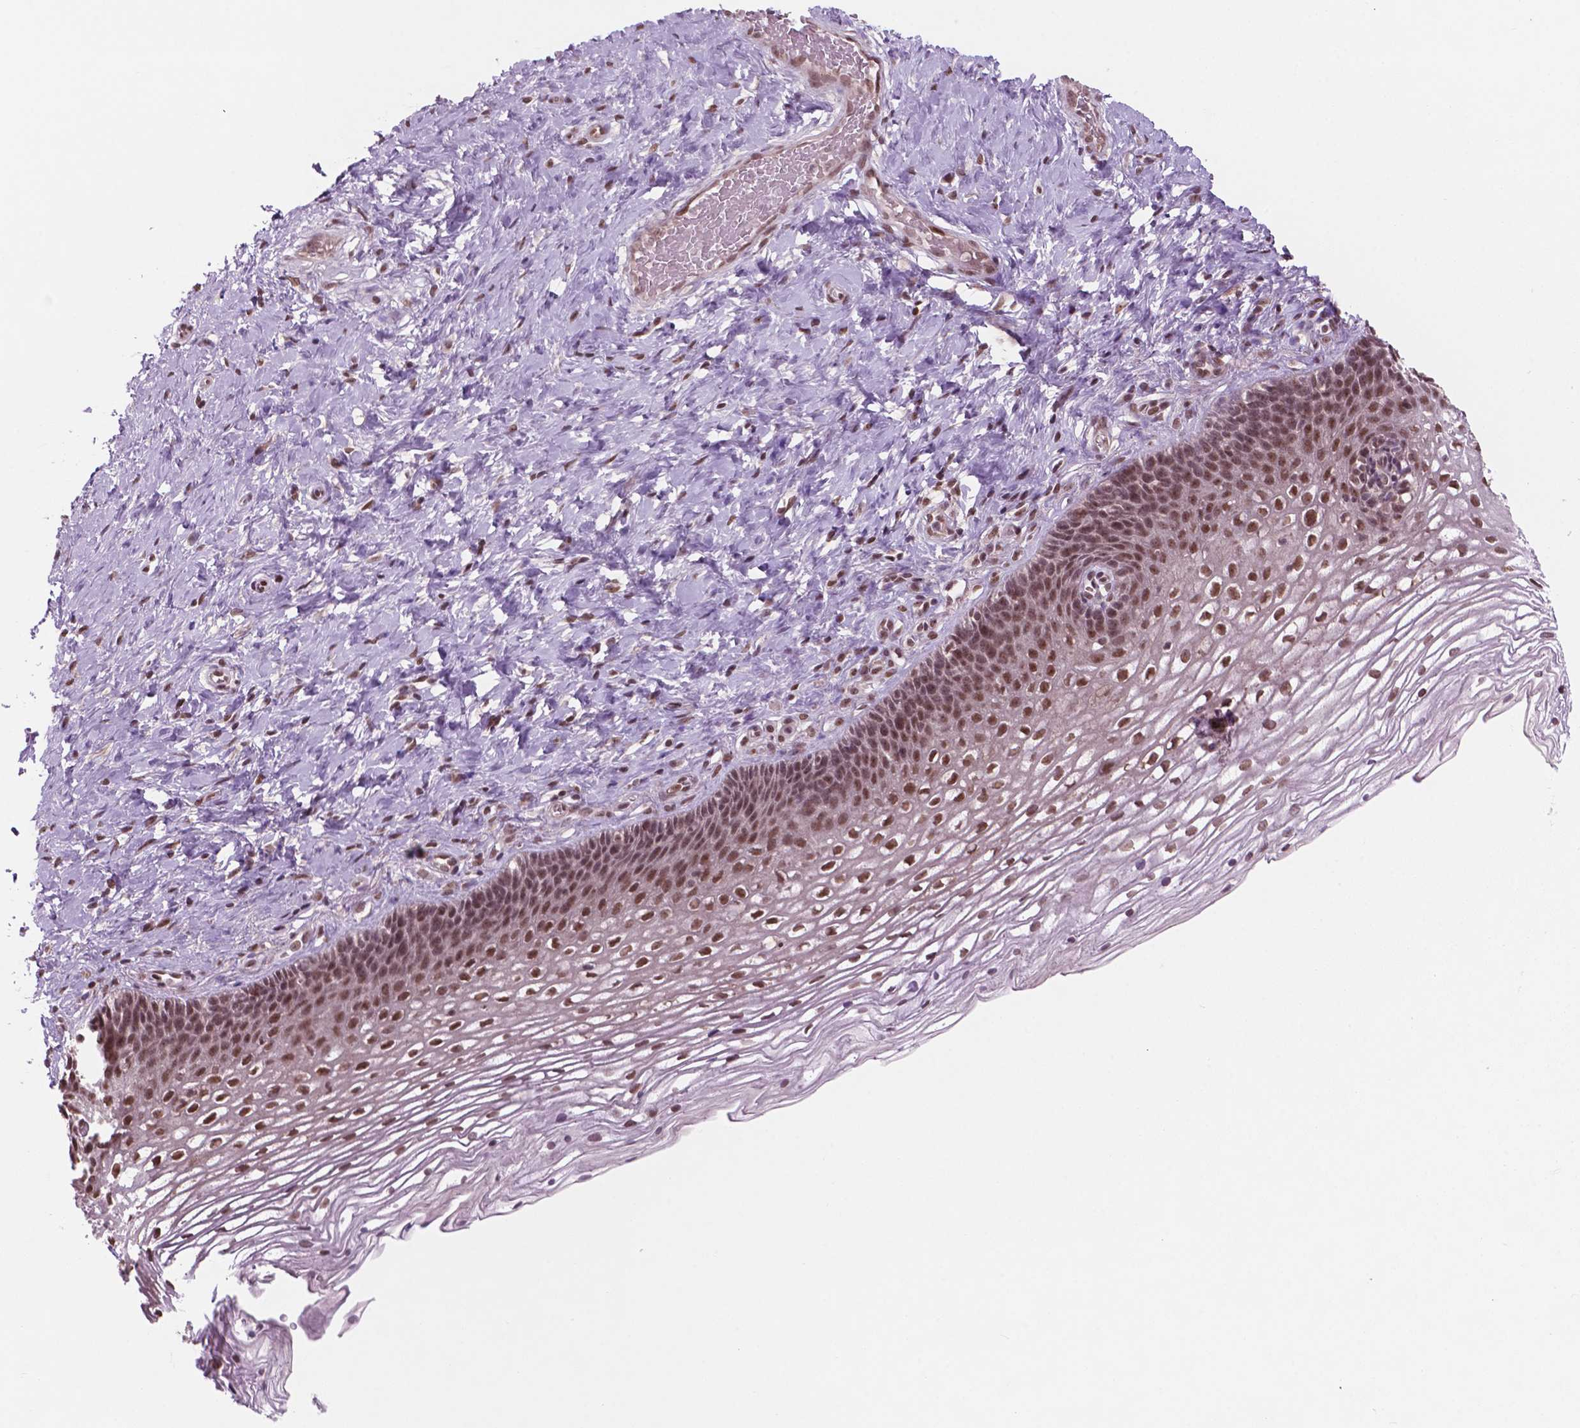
{"staining": {"intensity": "moderate", "quantity": ">75%", "location": "nuclear"}, "tissue": "cervix", "cell_type": "Glandular cells", "image_type": "normal", "snomed": [{"axis": "morphology", "description": "Normal tissue, NOS"}, {"axis": "topography", "description": "Cervix"}], "caption": "Protein staining by IHC displays moderate nuclear expression in approximately >75% of glandular cells in benign cervix. (DAB (3,3'-diaminobenzidine) = brown stain, brightfield microscopy at high magnification).", "gene": "POLR2E", "patient": {"sex": "female", "age": 34}}